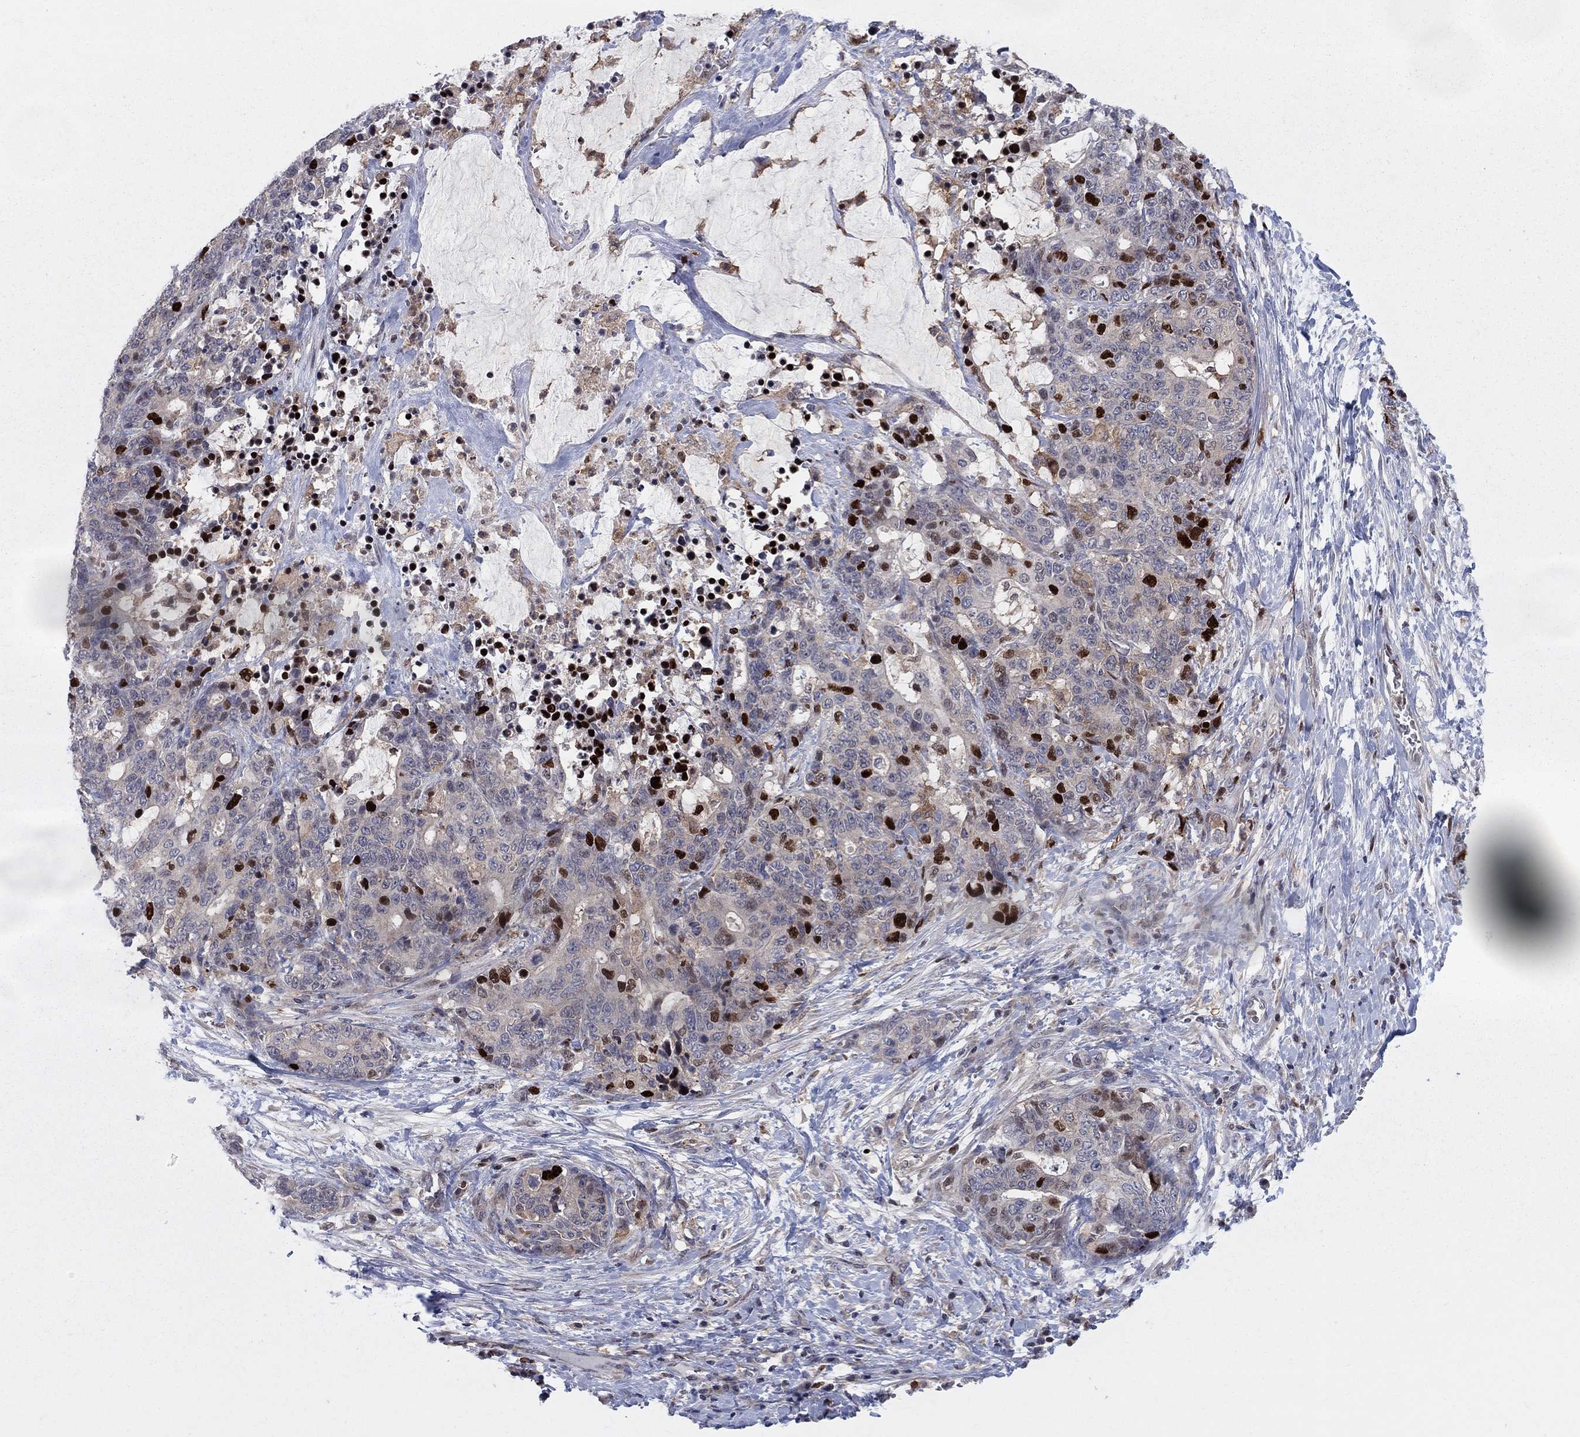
{"staining": {"intensity": "strong", "quantity": "25%-75%", "location": "nuclear"}, "tissue": "stomach cancer", "cell_type": "Tumor cells", "image_type": "cancer", "snomed": [{"axis": "morphology", "description": "Normal tissue, NOS"}, {"axis": "morphology", "description": "Adenocarcinoma, NOS"}, {"axis": "topography", "description": "Stomach"}], "caption": "This is an image of IHC staining of adenocarcinoma (stomach), which shows strong expression in the nuclear of tumor cells.", "gene": "ZNHIT3", "patient": {"sex": "female", "age": 64}}